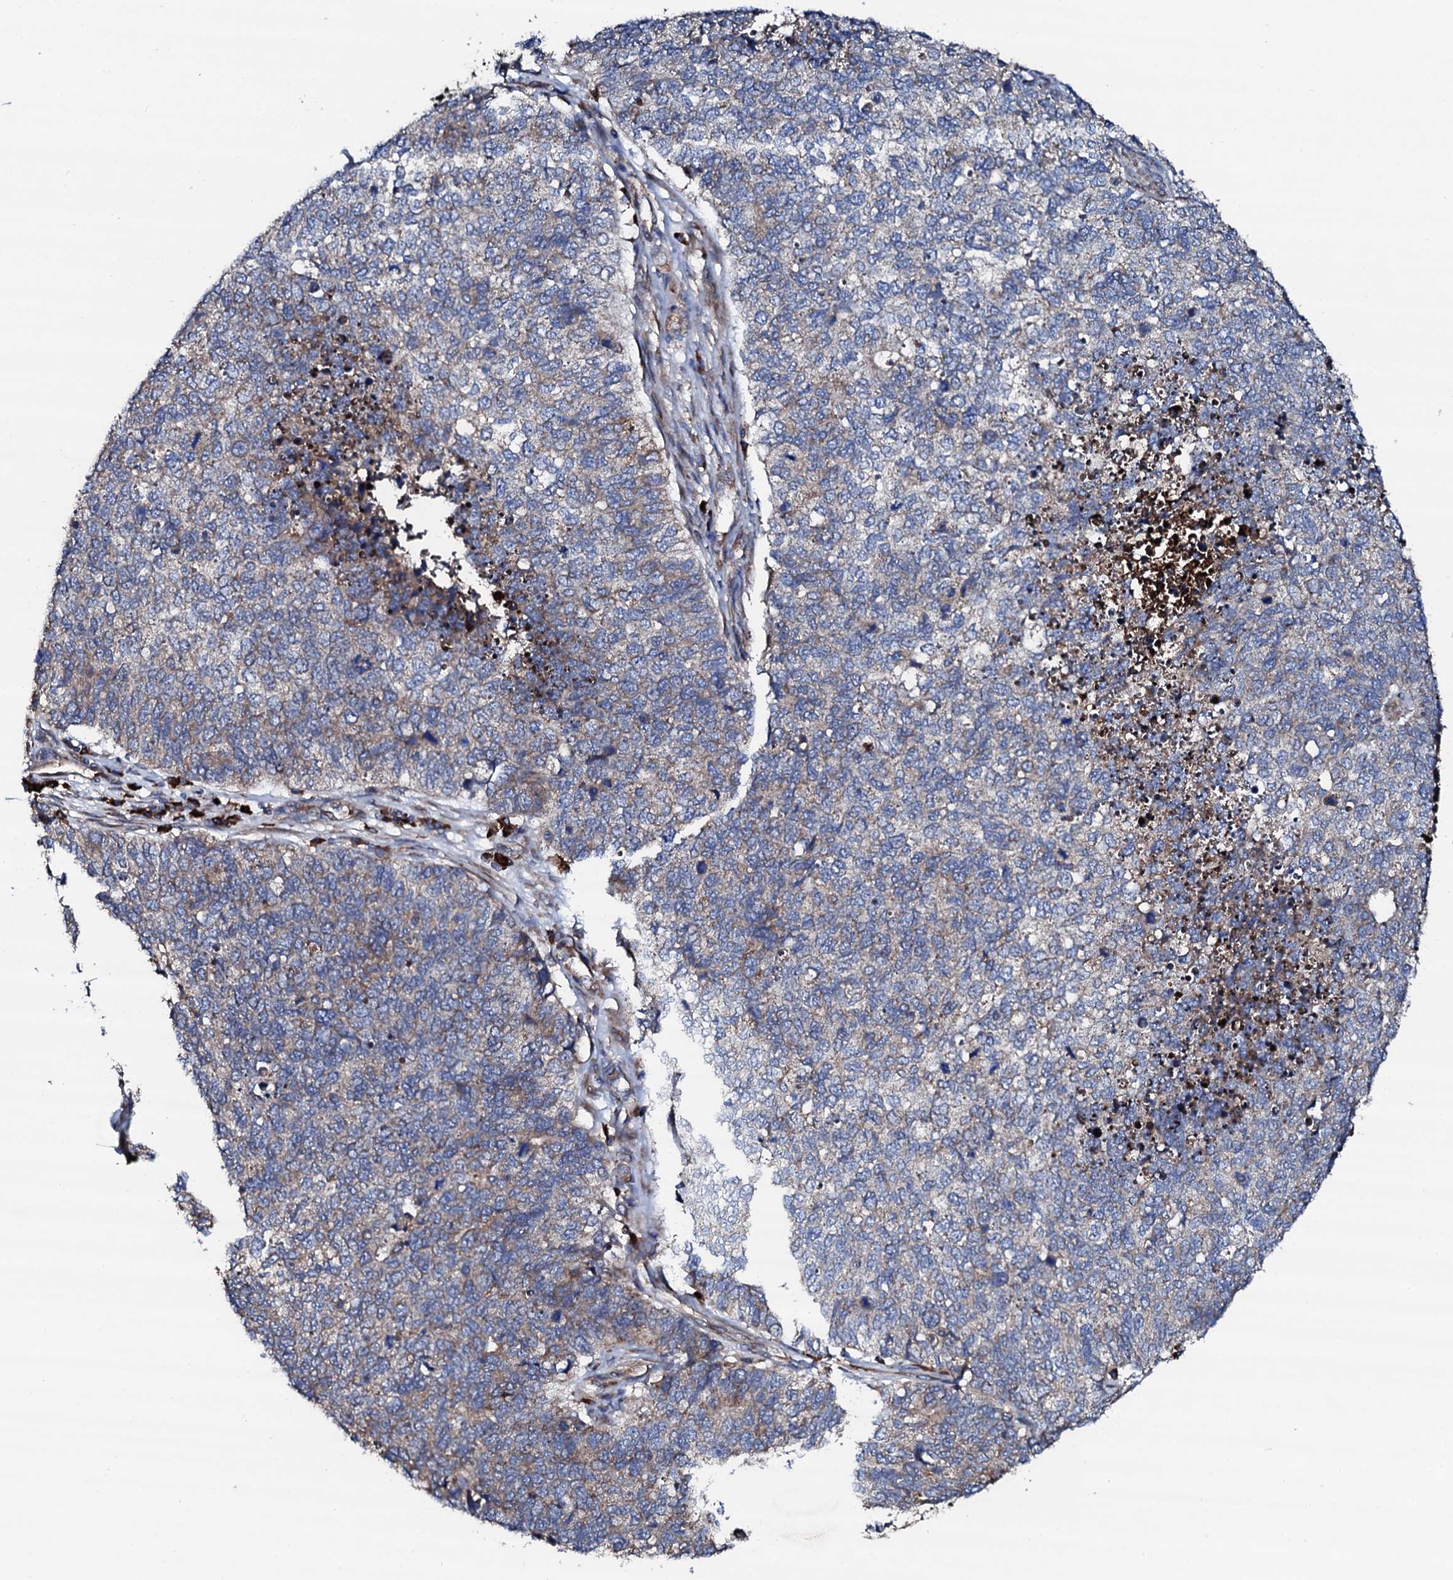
{"staining": {"intensity": "weak", "quantity": "<25%", "location": "cytoplasmic/membranous"}, "tissue": "cervical cancer", "cell_type": "Tumor cells", "image_type": "cancer", "snomed": [{"axis": "morphology", "description": "Squamous cell carcinoma, NOS"}, {"axis": "topography", "description": "Cervix"}], "caption": "This micrograph is of cervical squamous cell carcinoma stained with immunohistochemistry to label a protein in brown with the nuclei are counter-stained blue. There is no expression in tumor cells. (DAB (3,3'-diaminobenzidine) IHC visualized using brightfield microscopy, high magnification).", "gene": "LIPT2", "patient": {"sex": "female", "age": 63}}